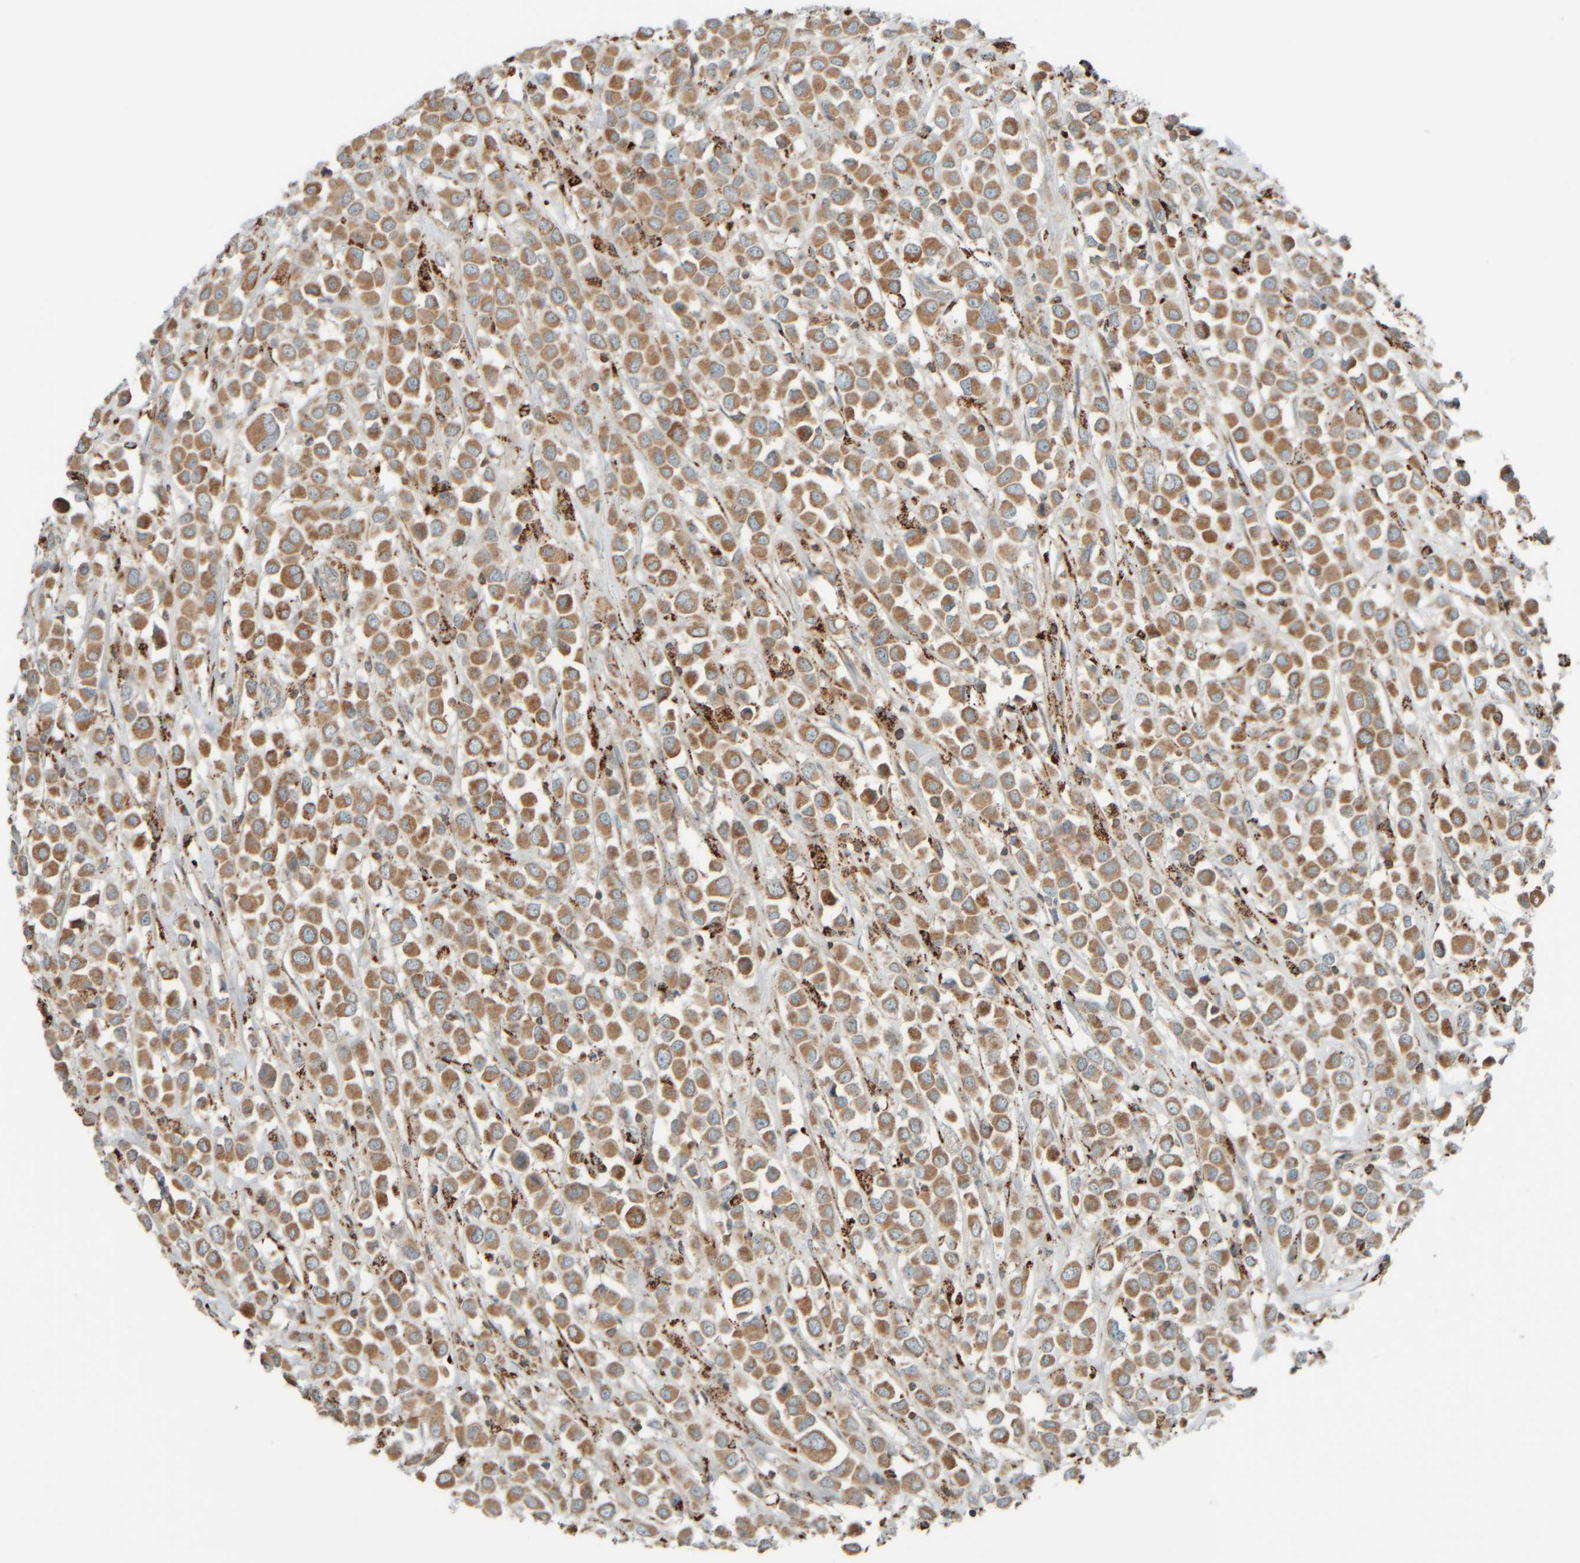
{"staining": {"intensity": "moderate", "quantity": ">75%", "location": "cytoplasmic/membranous"}, "tissue": "breast cancer", "cell_type": "Tumor cells", "image_type": "cancer", "snomed": [{"axis": "morphology", "description": "Duct carcinoma"}, {"axis": "topography", "description": "Breast"}], "caption": "Protein expression analysis of breast cancer reveals moderate cytoplasmic/membranous staining in about >75% of tumor cells.", "gene": "SPAG5", "patient": {"sex": "female", "age": 61}}